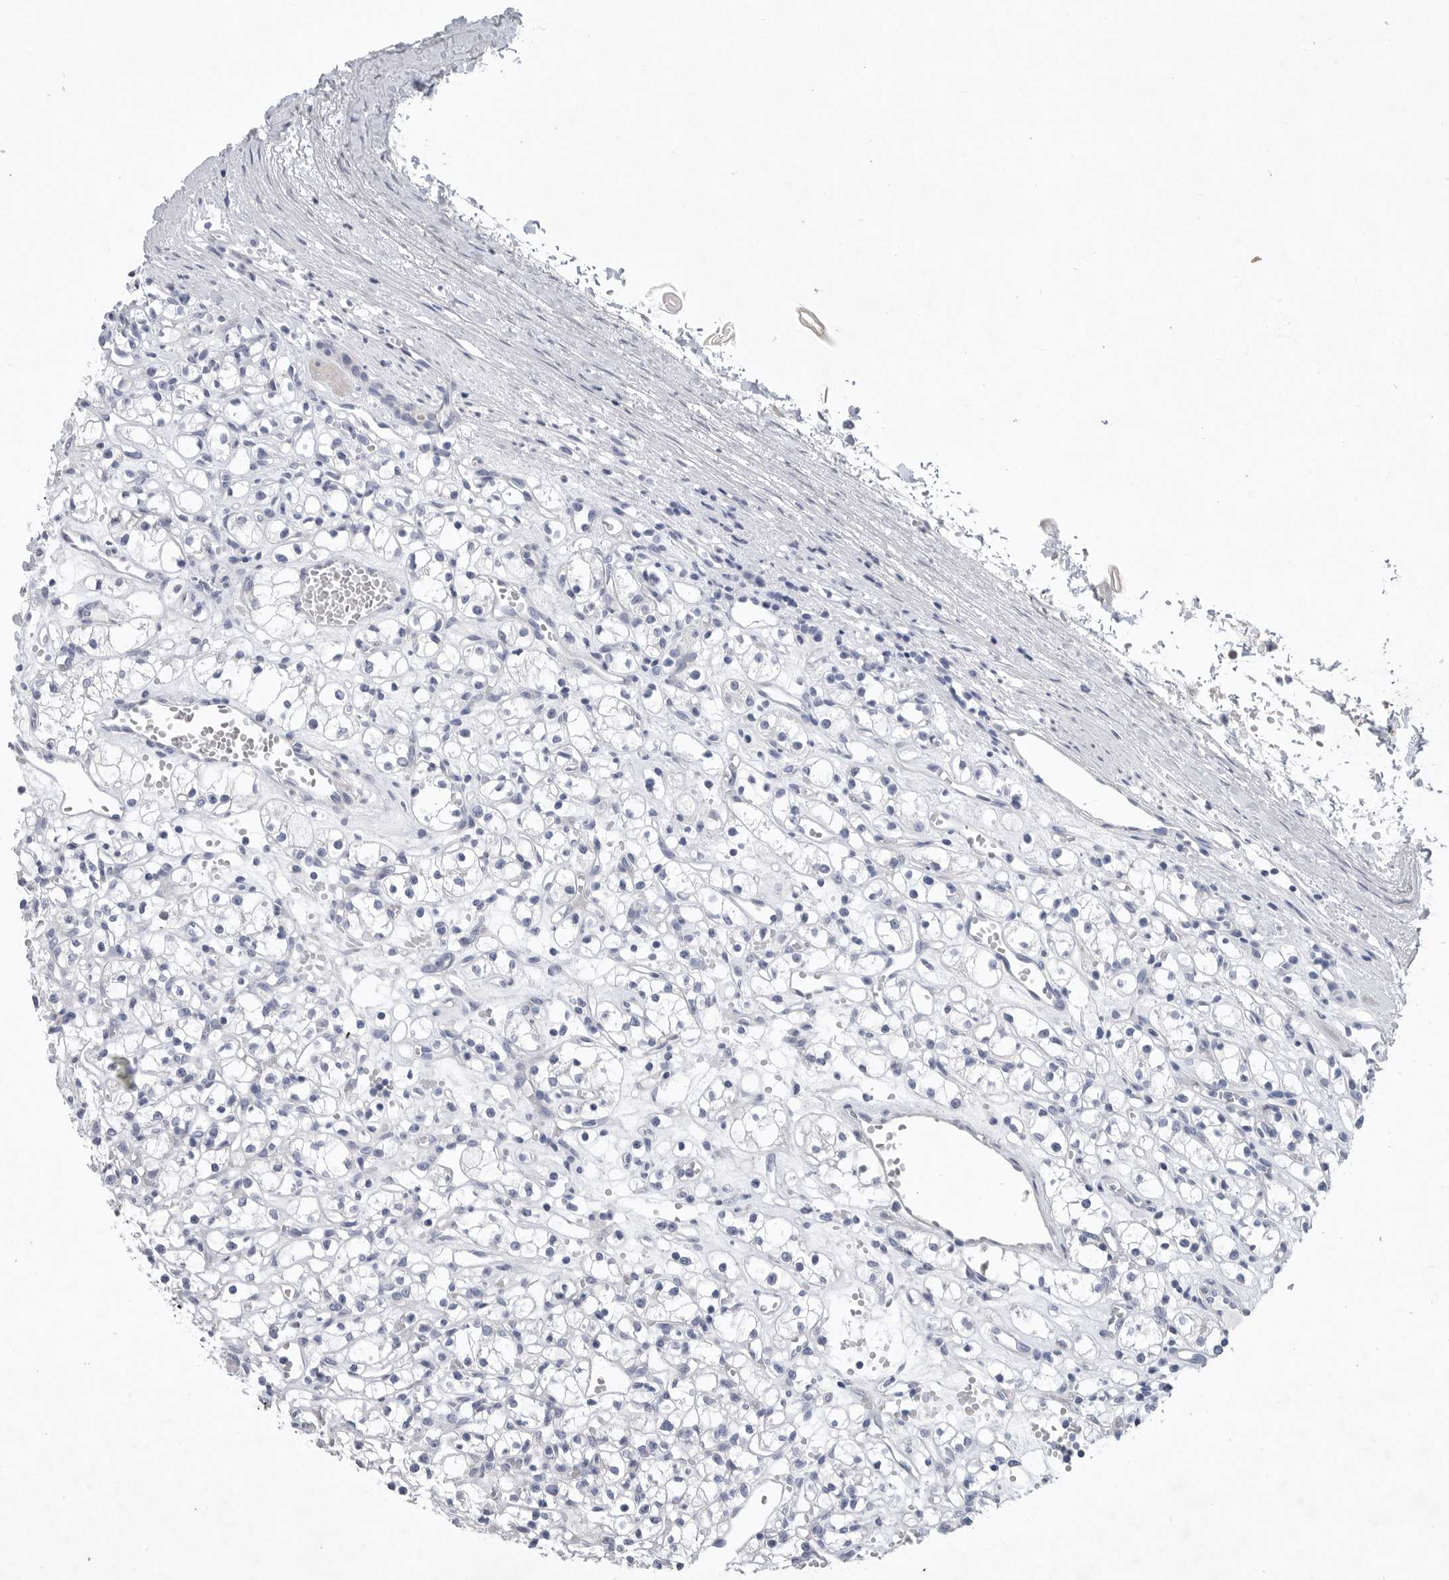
{"staining": {"intensity": "negative", "quantity": "none", "location": "none"}, "tissue": "renal cancer", "cell_type": "Tumor cells", "image_type": "cancer", "snomed": [{"axis": "morphology", "description": "Adenocarcinoma, NOS"}, {"axis": "topography", "description": "Kidney"}], "caption": "This is an immunohistochemistry photomicrograph of renal cancer. There is no expression in tumor cells.", "gene": "CAMK2B", "patient": {"sex": "female", "age": 59}}